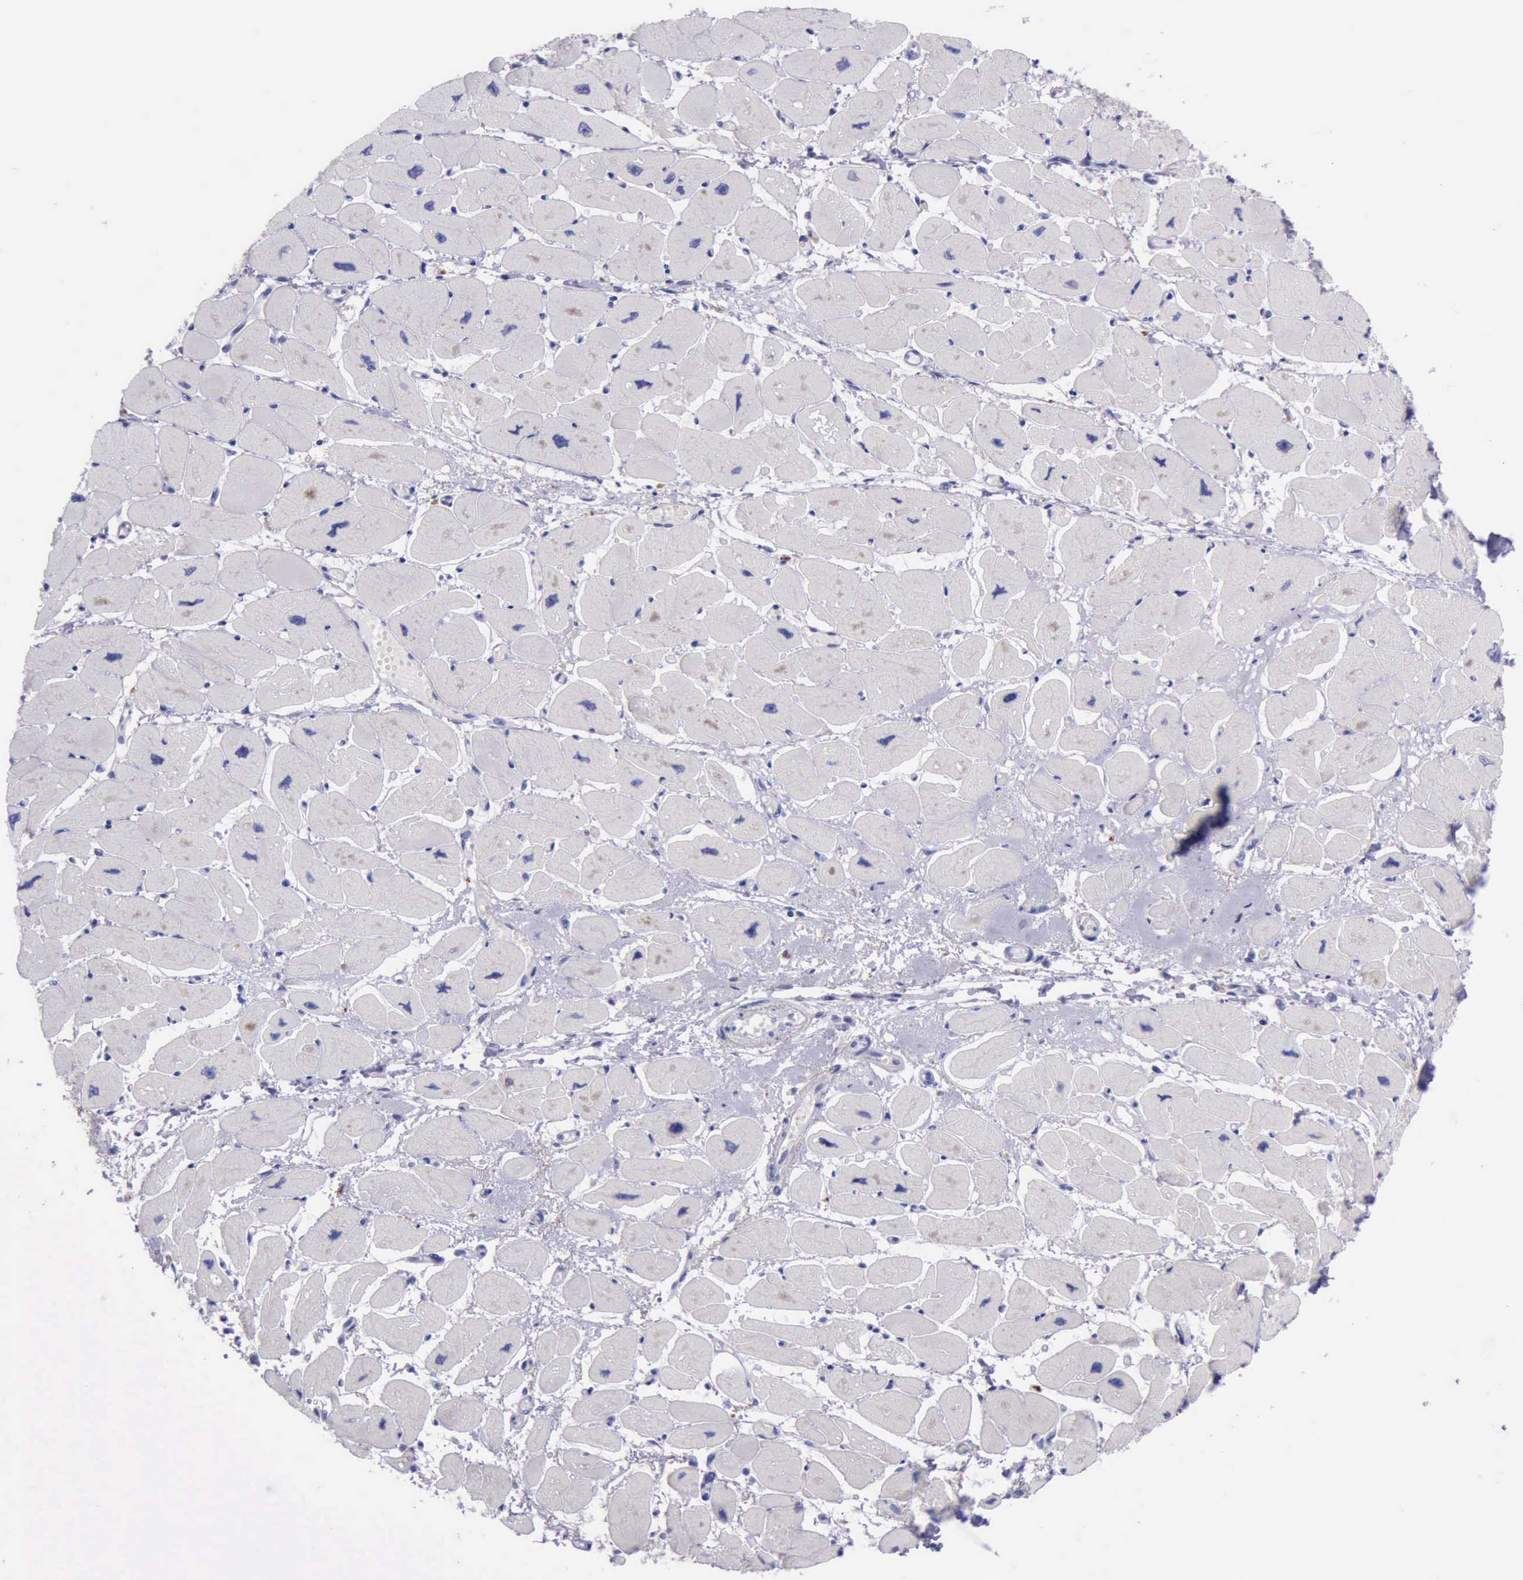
{"staining": {"intensity": "negative", "quantity": "none", "location": "none"}, "tissue": "heart muscle", "cell_type": "Cardiomyocytes", "image_type": "normal", "snomed": [{"axis": "morphology", "description": "Normal tissue, NOS"}, {"axis": "topography", "description": "Heart"}], "caption": "Human heart muscle stained for a protein using IHC shows no staining in cardiomyocytes.", "gene": "GLA", "patient": {"sex": "female", "age": 54}}